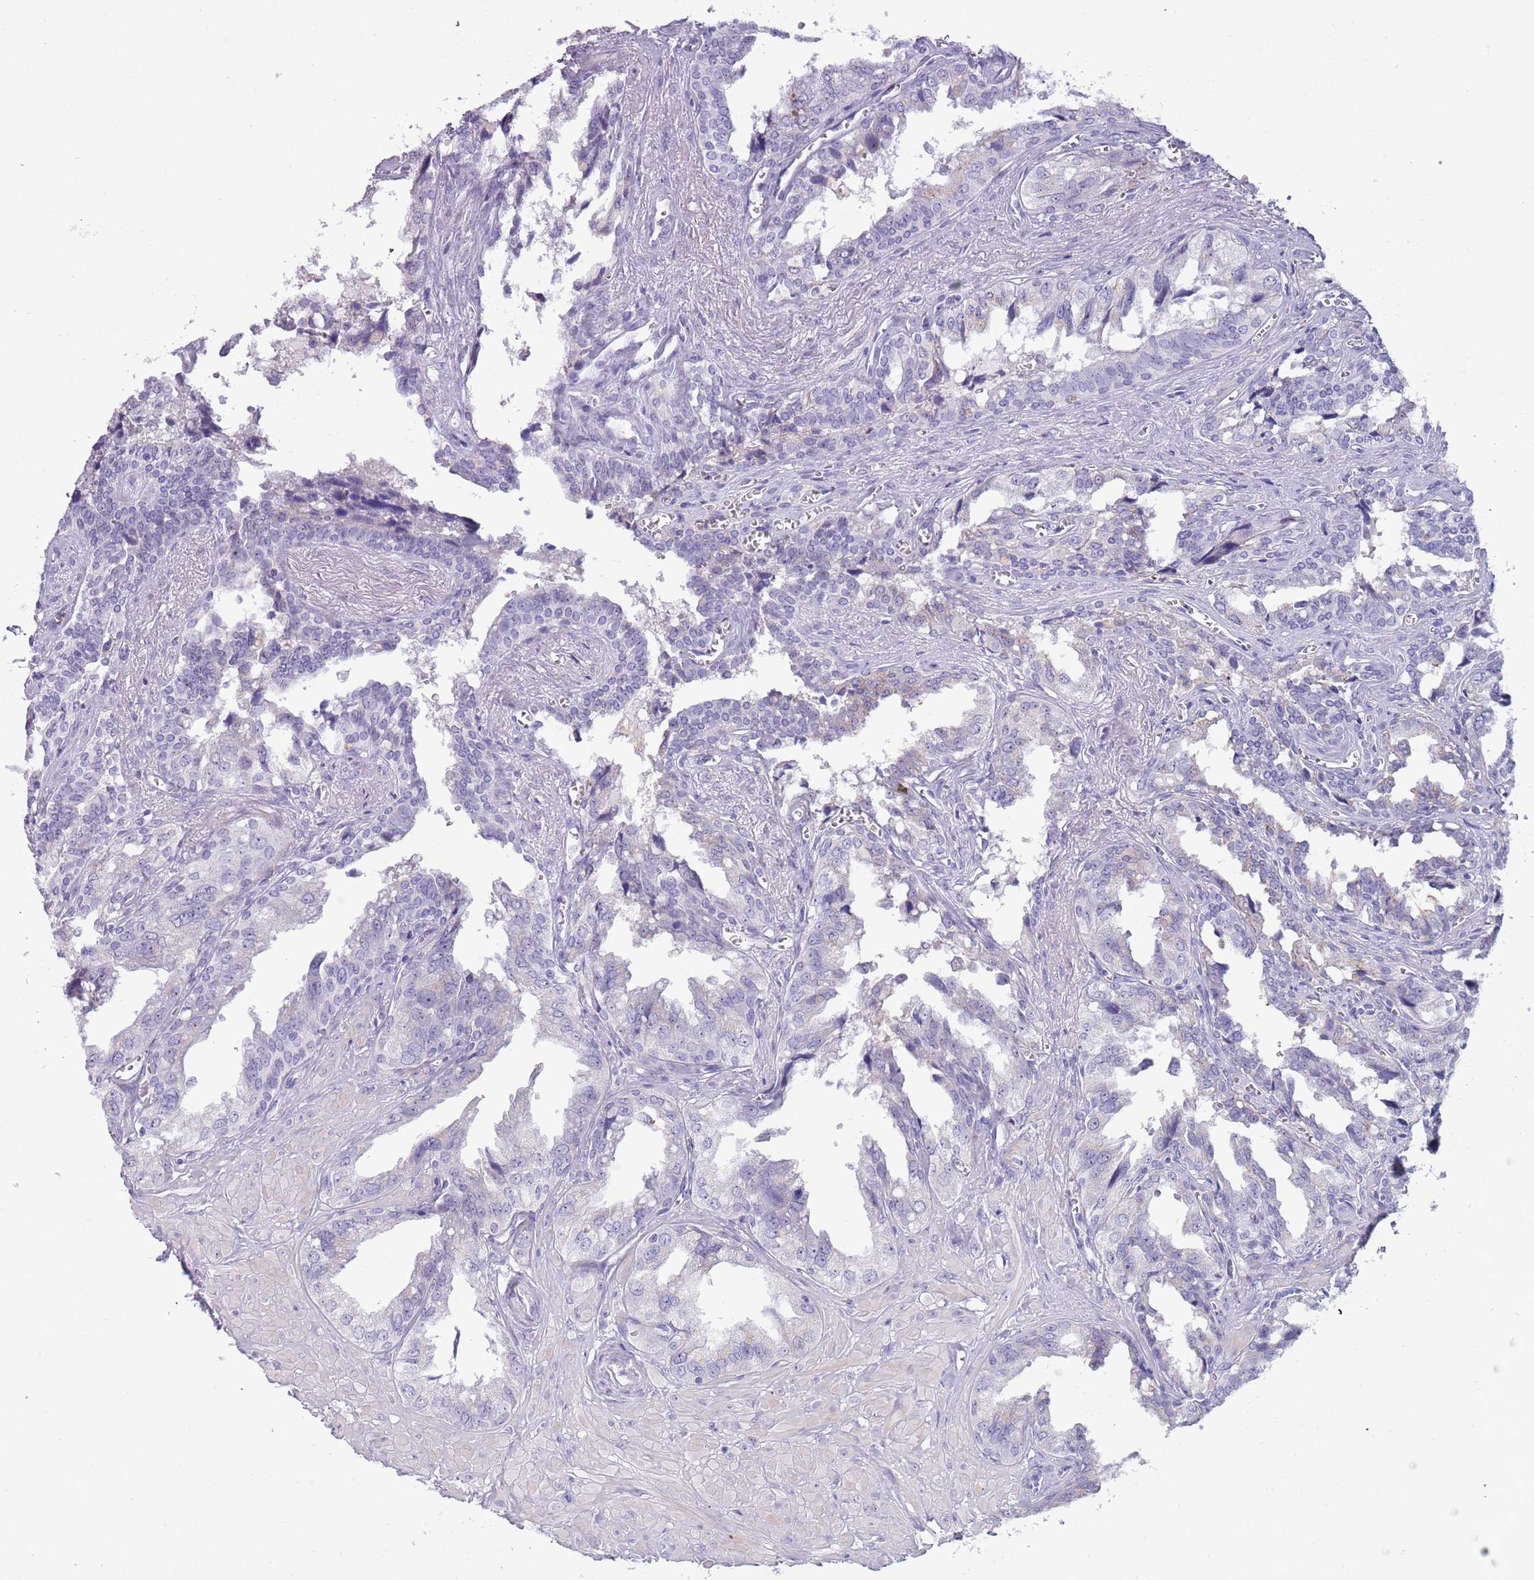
{"staining": {"intensity": "negative", "quantity": "none", "location": "none"}, "tissue": "seminal vesicle", "cell_type": "Glandular cells", "image_type": "normal", "snomed": [{"axis": "morphology", "description": "Normal tissue, NOS"}, {"axis": "topography", "description": "Seminal veicle"}], "caption": "Immunohistochemistry of normal seminal vesicle exhibits no expression in glandular cells.", "gene": "NBPF4", "patient": {"sex": "male", "age": 67}}